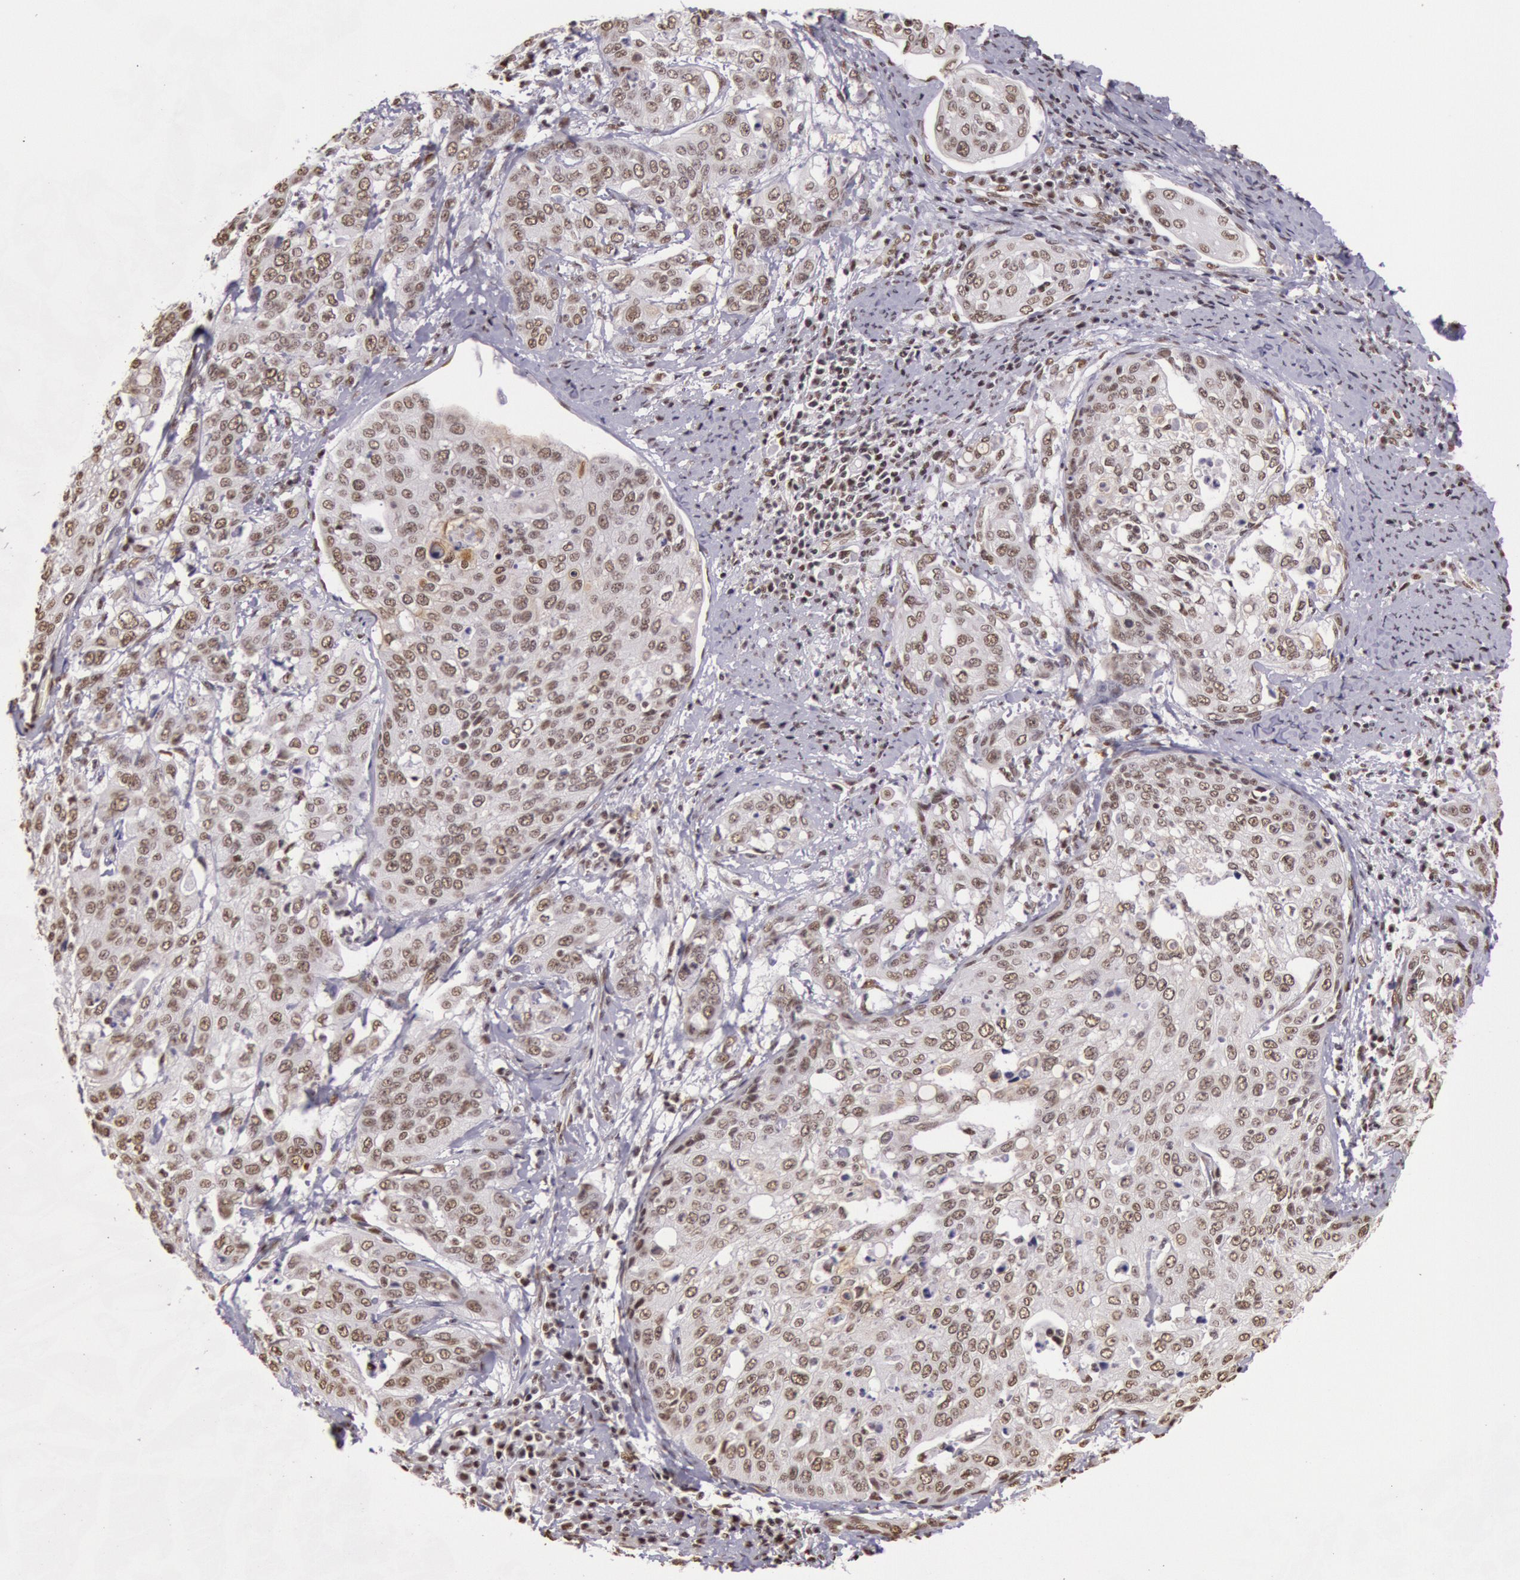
{"staining": {"intensity": "weak", "quantity": ">75%", "location": "nuclear"}, "tissue": "cervical cancer", "cell_type": "Tumor cells", "image_type": "cancer", "snomed": [{"axis": "morphology", "description": "Squamous cell carcinoma, NOS"}, {"axis": "topography", "description": "Cervix"}], "caption": "IHC (DAB) staining of cervical squamous cell carcinoma exhibits weak nuclear protein positivity in approximately >75% of tumor cells.", "gene": "HNRNPH2", "patient": {"sex": "female", "age": 41}}